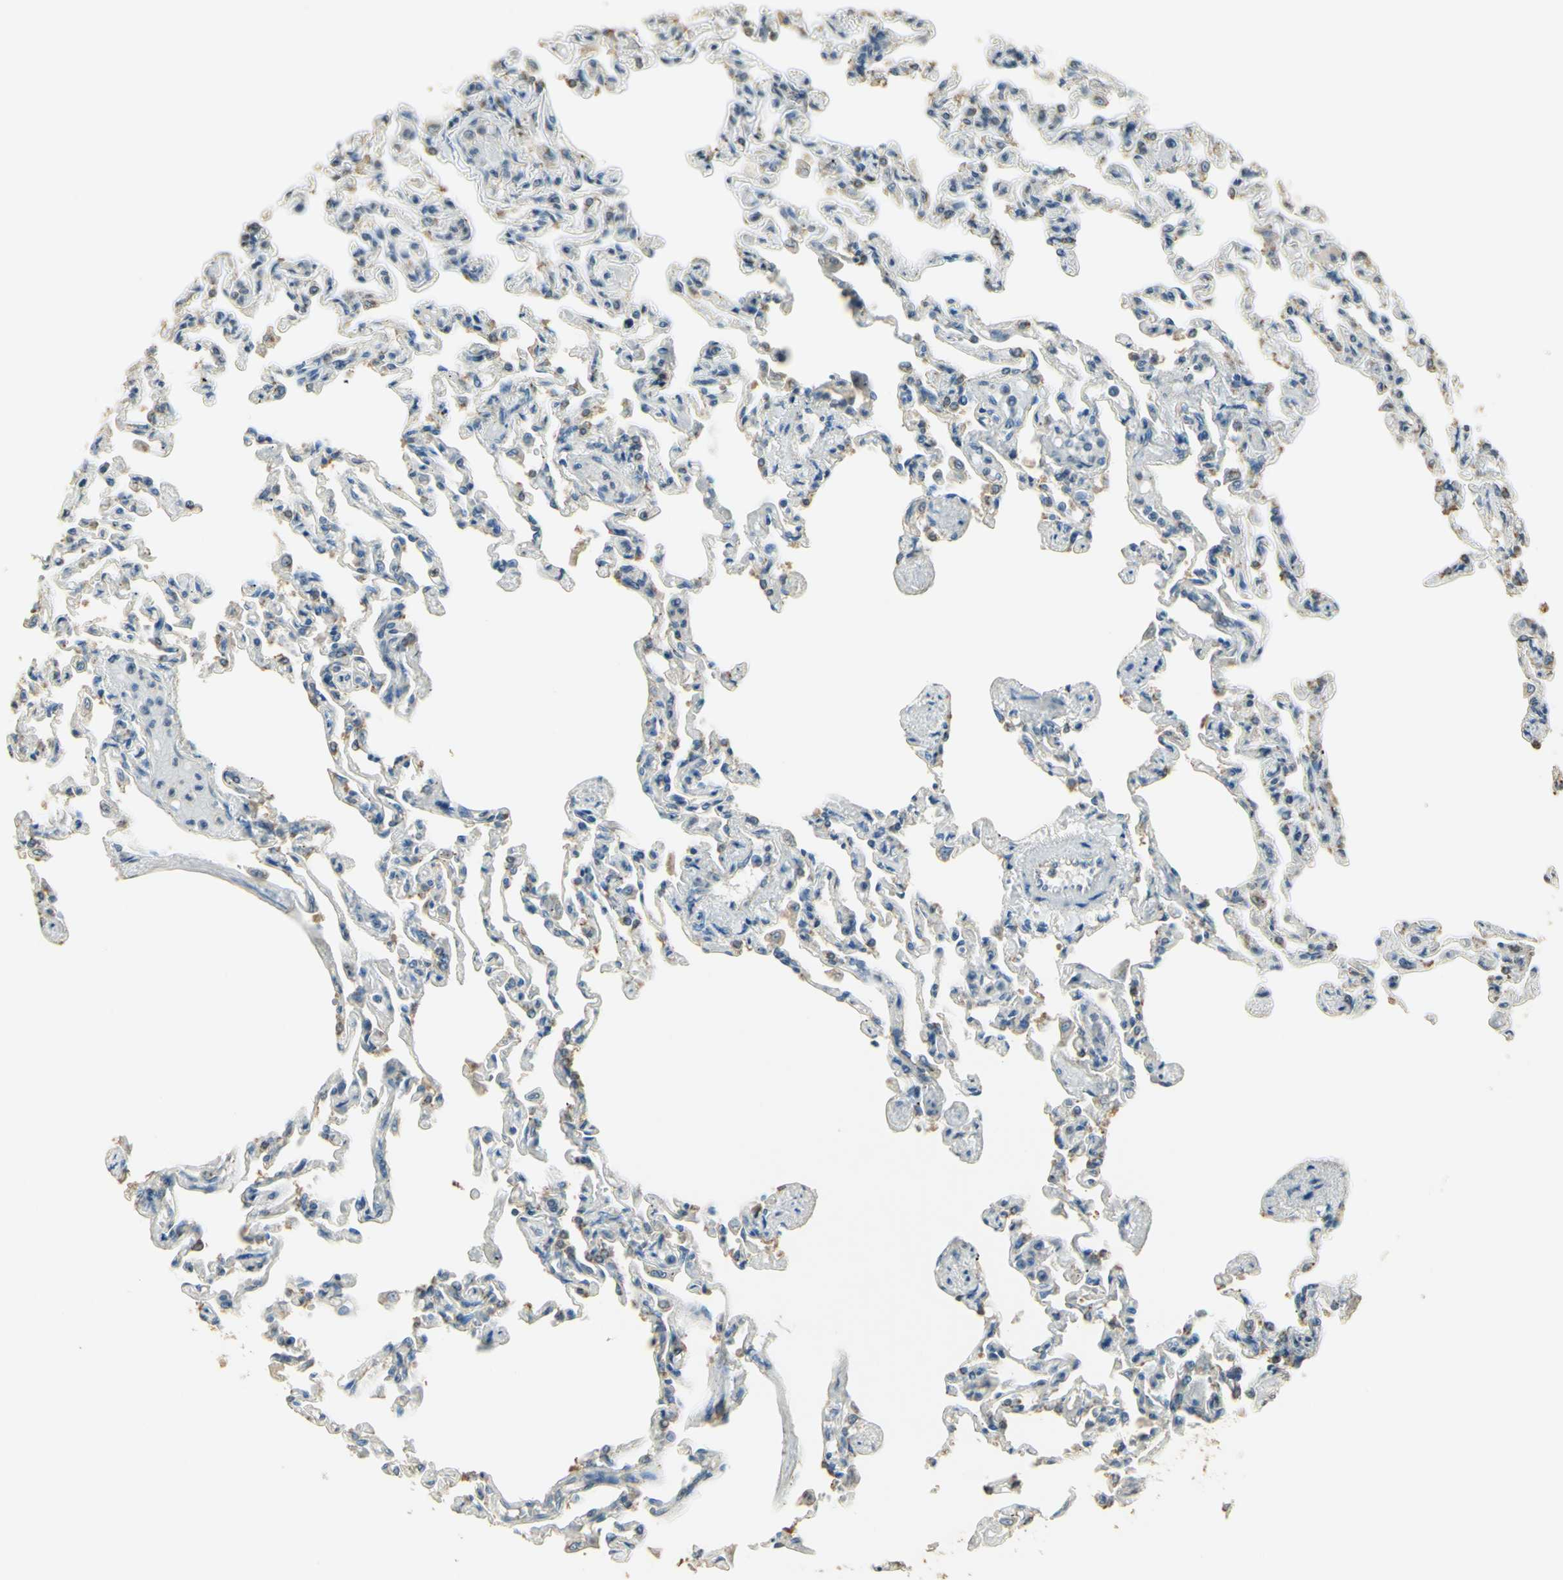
{"staining": {"intensity": "negative", "quantity": "none", "location": "none"}, "tissue": "lung", "cell_type": "Alveolar cells", "image_type": "normal", "snomed": [{"axis": "morphology", "description": "Normal tissue, NOS"}, {"axis": "topography", "description": "Lung"}], "caption": "This is a histopathology image of IHC staining of unremarkable lung, which shows no staining in alveolar cells.", "gene": "UXS1", "patient": {"sex": "male", "age": 21}}